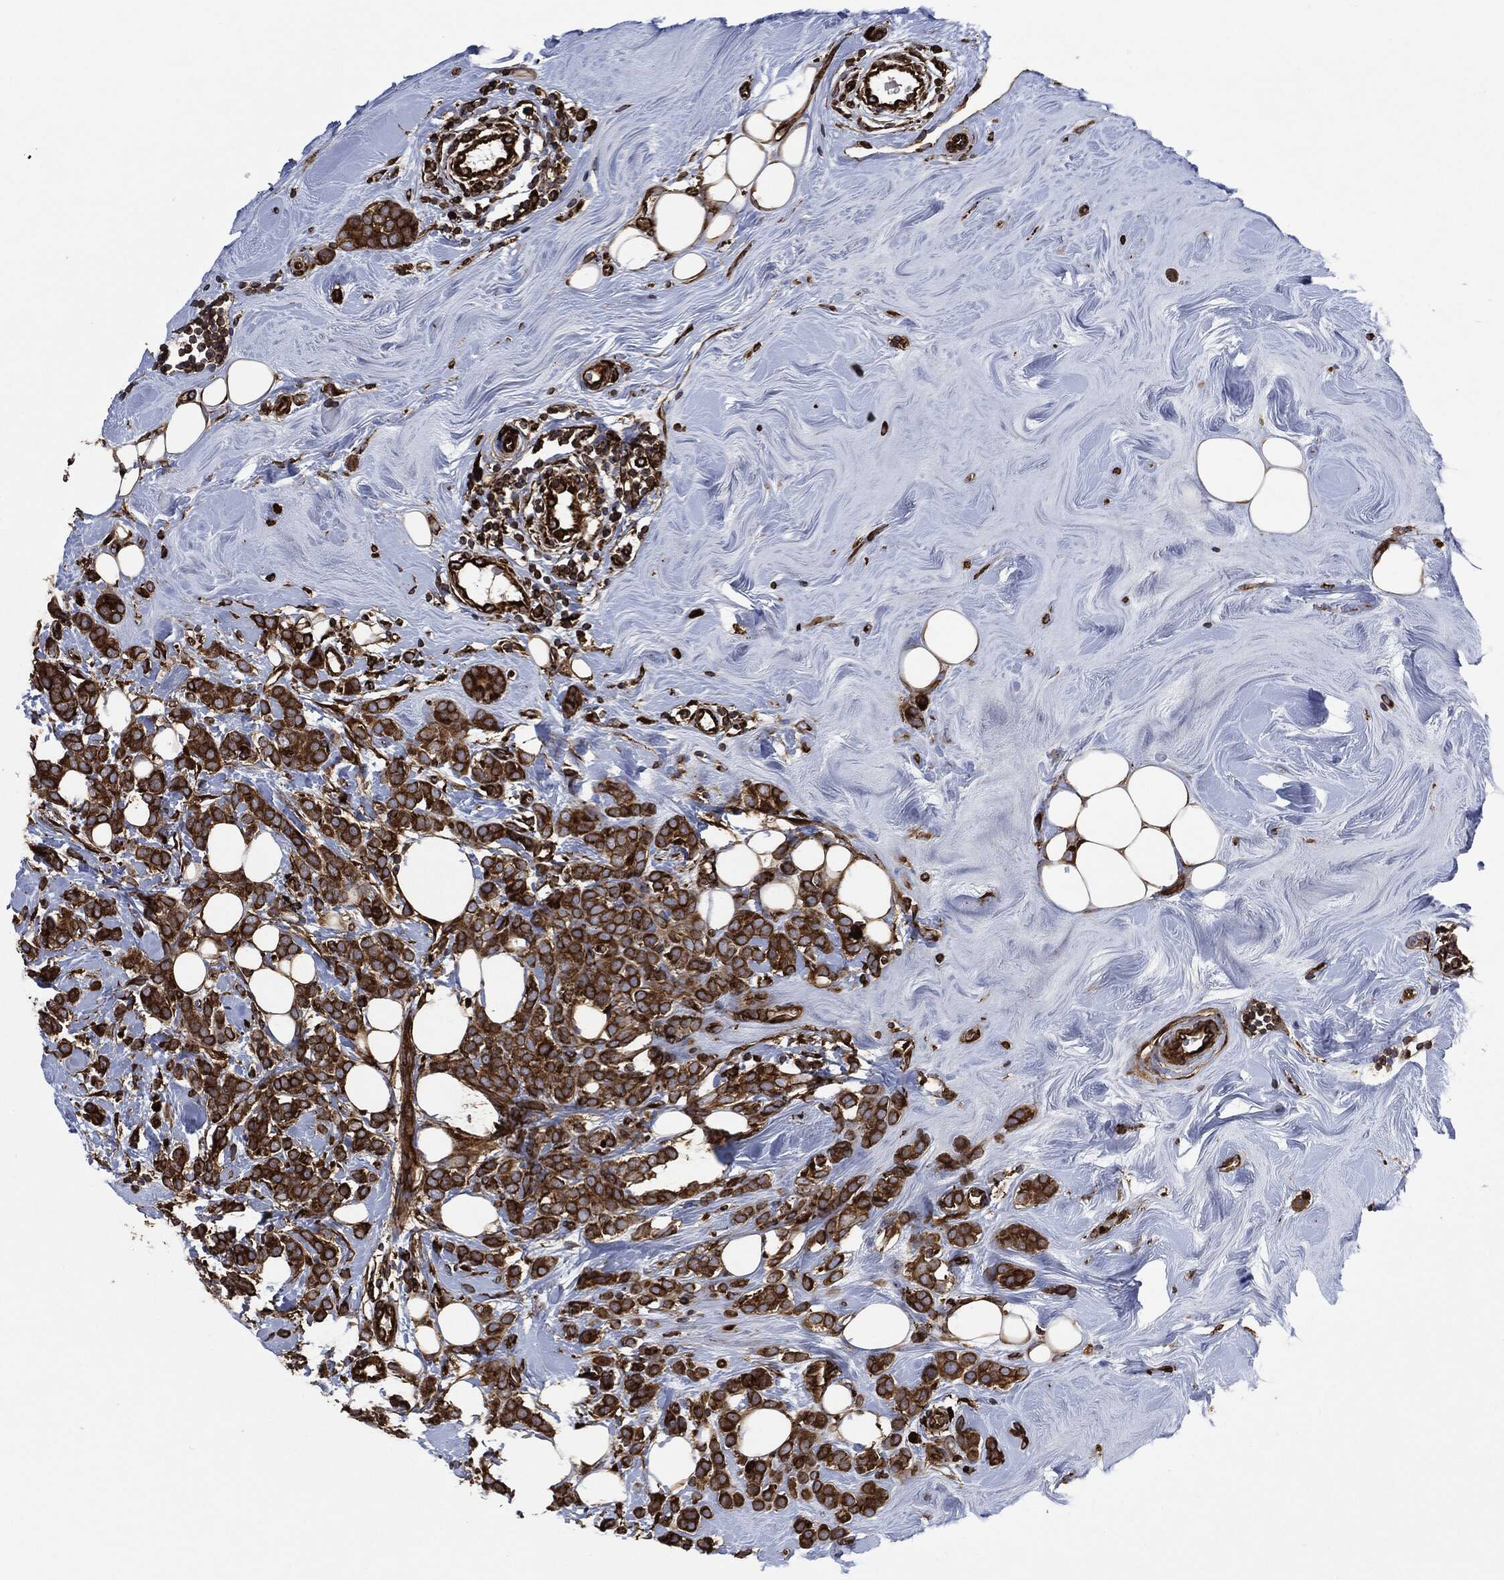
{"staining": {"intensity": "strong", "quantity": ">75%", "location": "cytoplasmic/membranous"}, "tissue": "breast cancer", "cell_type": "Tumor cells", "image_type": "cancer", "snomed": [{"axis": "morphology", "description": "Lobular carcinoma"}, {"axis": "topography", "description": "Breast"}], "caption": "About >75% of tumor cells in breast lobular carcinoma exhibit strong cytoplasmic/membranous protein staining as visualized by brown immunohistochemical staining.", "gene": "AMFR", "patient": {"sex": "female", "age": 49}}